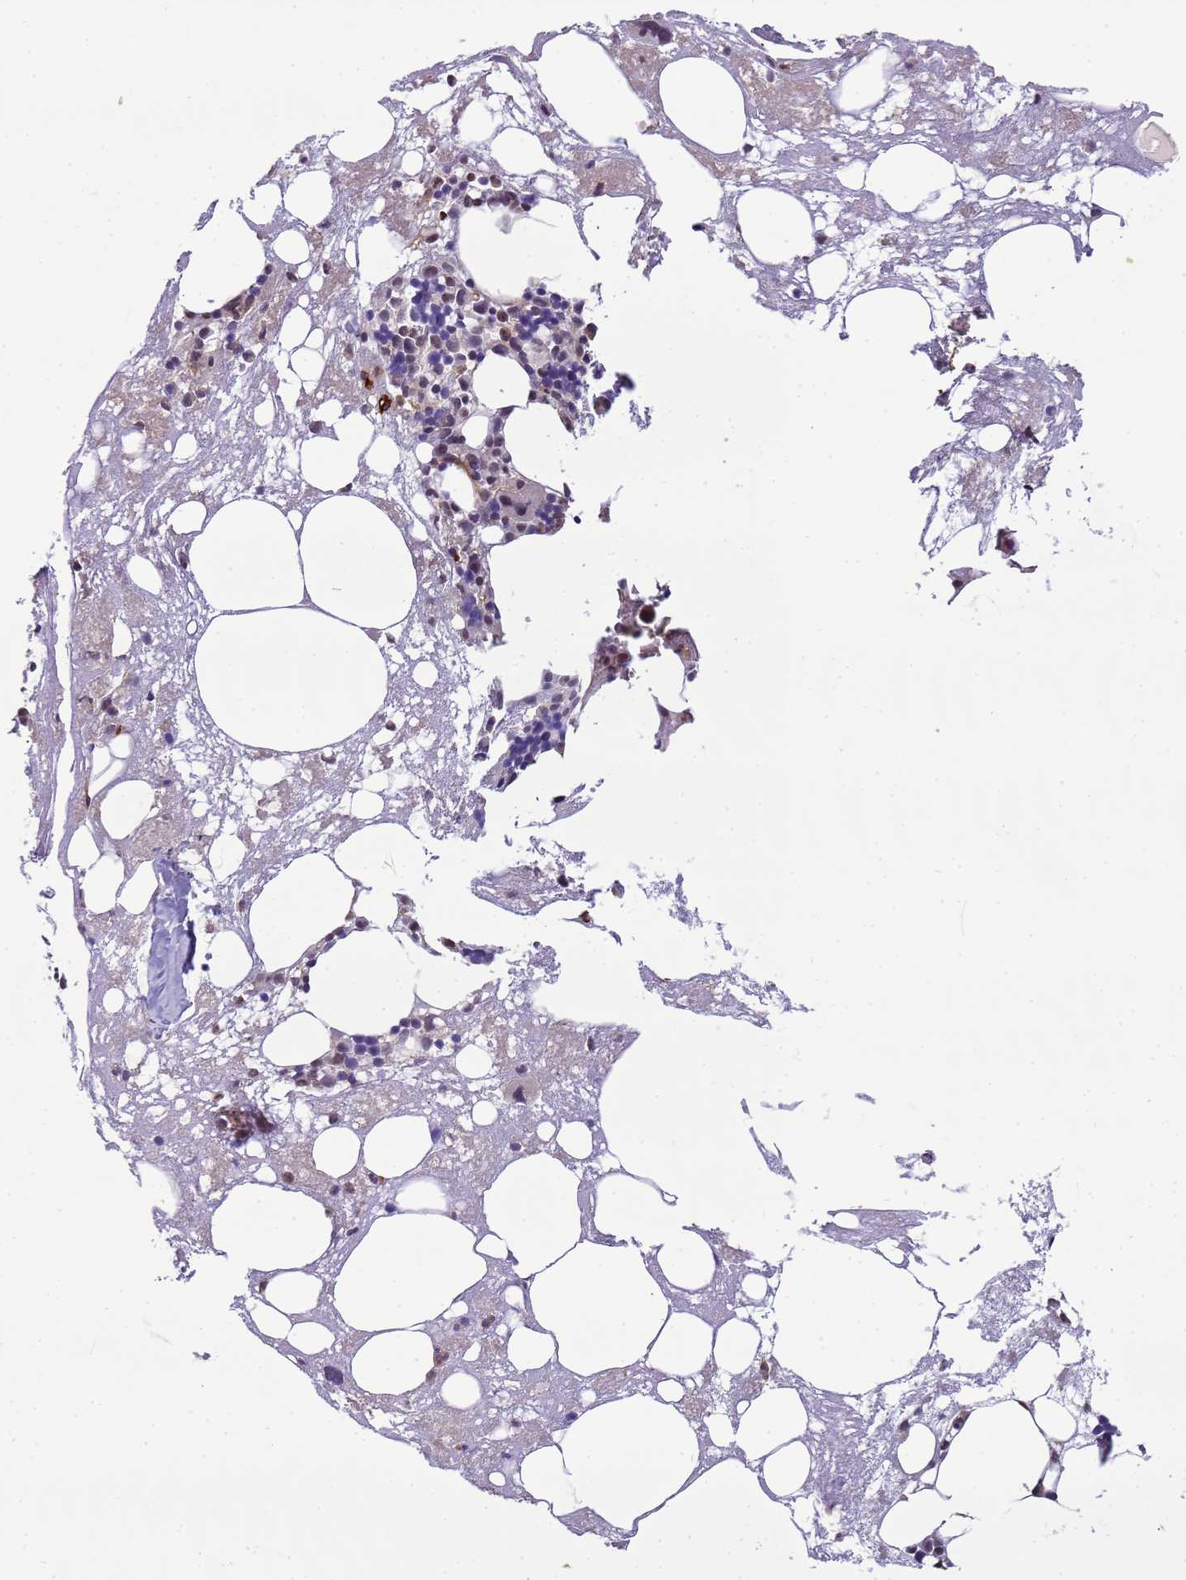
{"staining": {"intensity": "weak", "quantity": "<25%", "location": "nuclear"}, "tissue": "bone marrow", "cell_type": "Hematopoietic cells", "image_type": "normal", "snomed": [{"axis": "morphology", "description": "Normal tissue, NOS"}, {"axis": "topography", "description": "Bone marrow"}], "caption": "Histopathology image shows no protein expression in hematopoietic cells of benign bone marrow. (Stains: DAB IHC with hematoxylin counter stain, Microscopy: brightfield microscopy at high magnification).", "gene": "ZBTB5", "patient": {"sex": "male", "age": 78}}